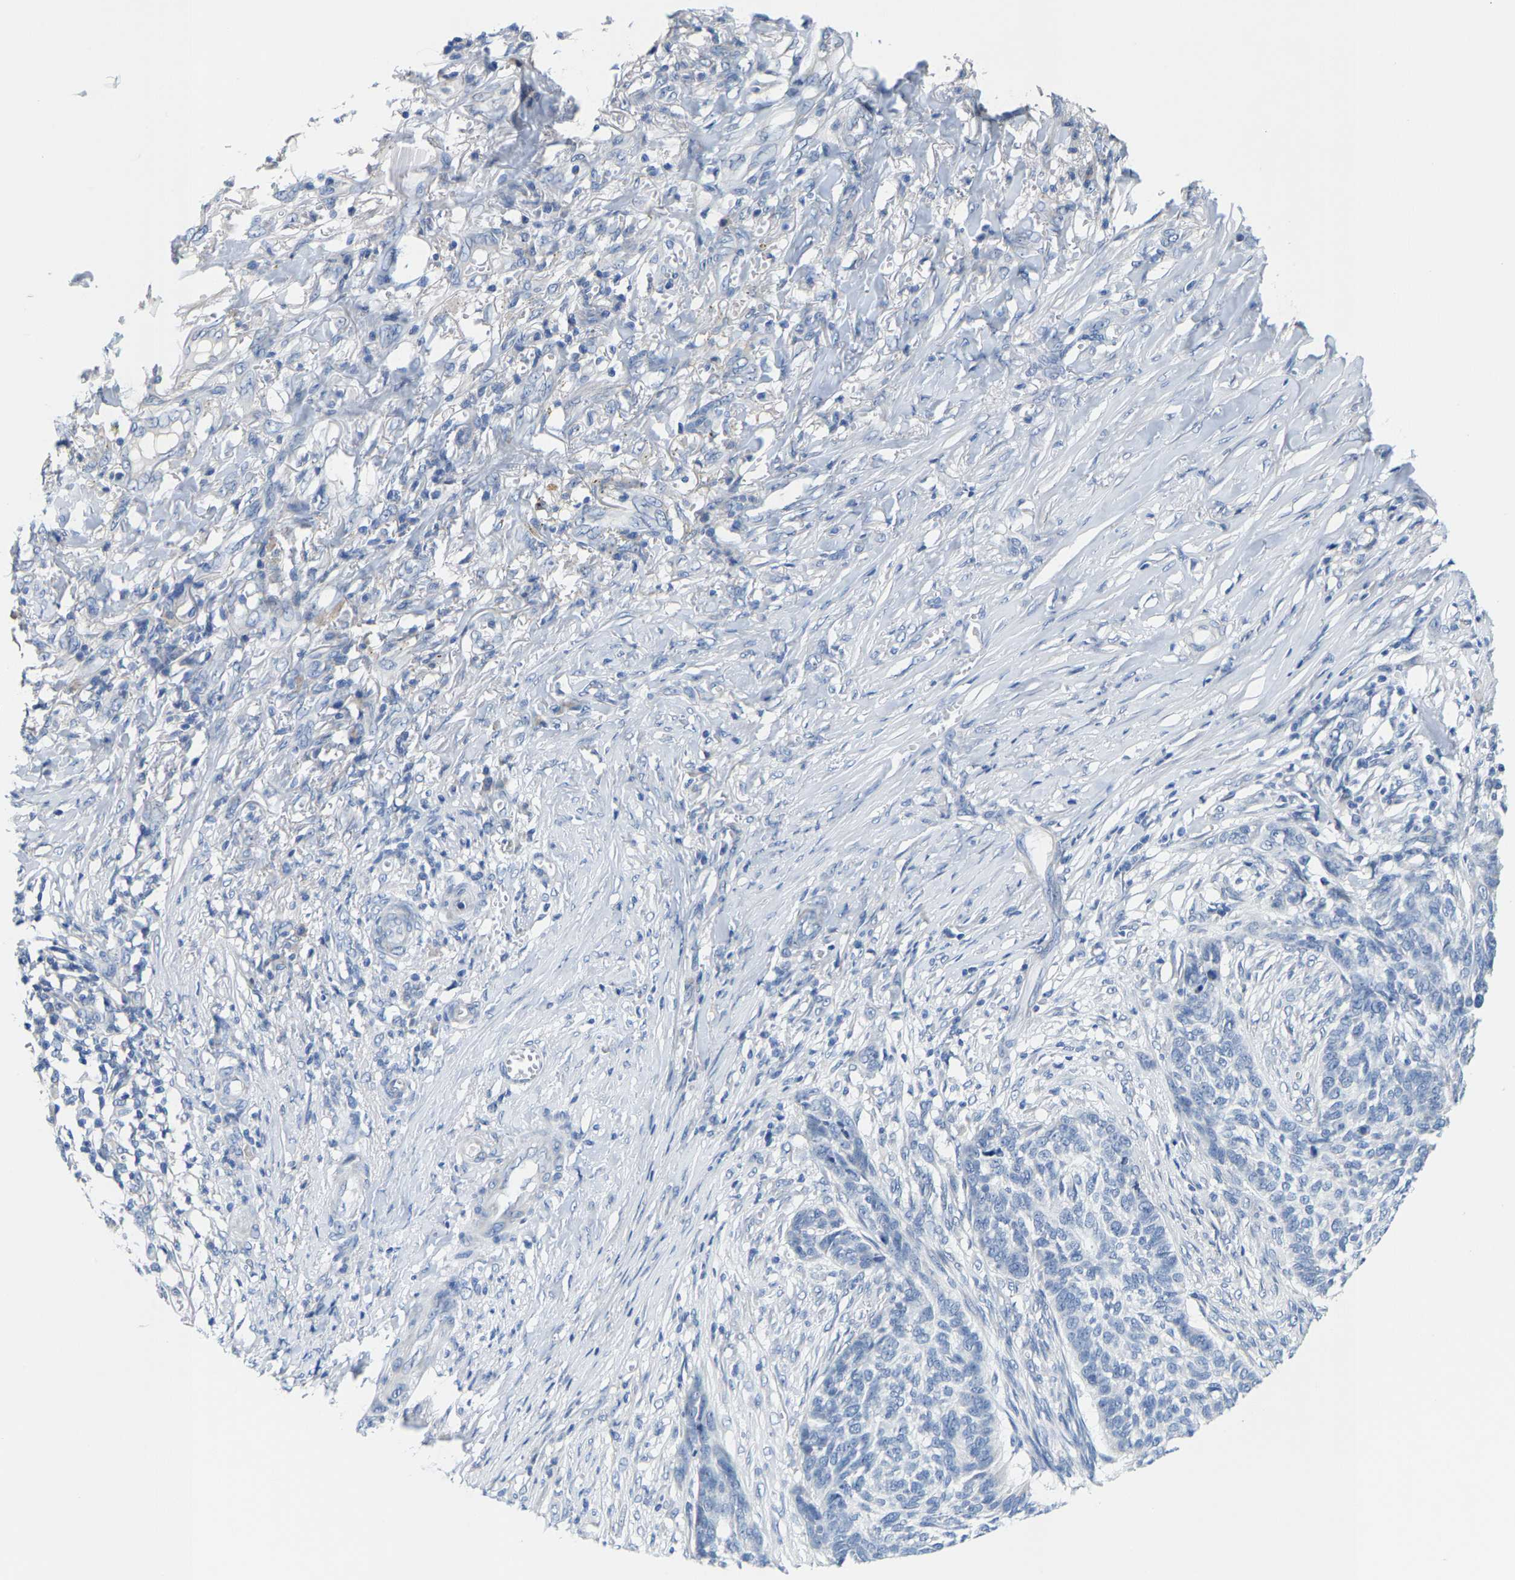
{"staining": {"intensity": "negative", "quantity": "none", "location": "none"}, "tissue": "skin cancer", "cell_type": "Tumor cells", "image_type": "cancer", "snomed": [{"axis": "morphology", "description": "Basal cell carcinoma"}, {"axis": "topography", "description": "Skin"}], "caption": "IHC image of neoplastic tissue: skin cancer stained with DAB (3,3'-diaminobenzidine) exhibits no significant protein positivity in tumor cells.", "gene": "KLHL1", "patient": {"sex": "male", "age": 85}}